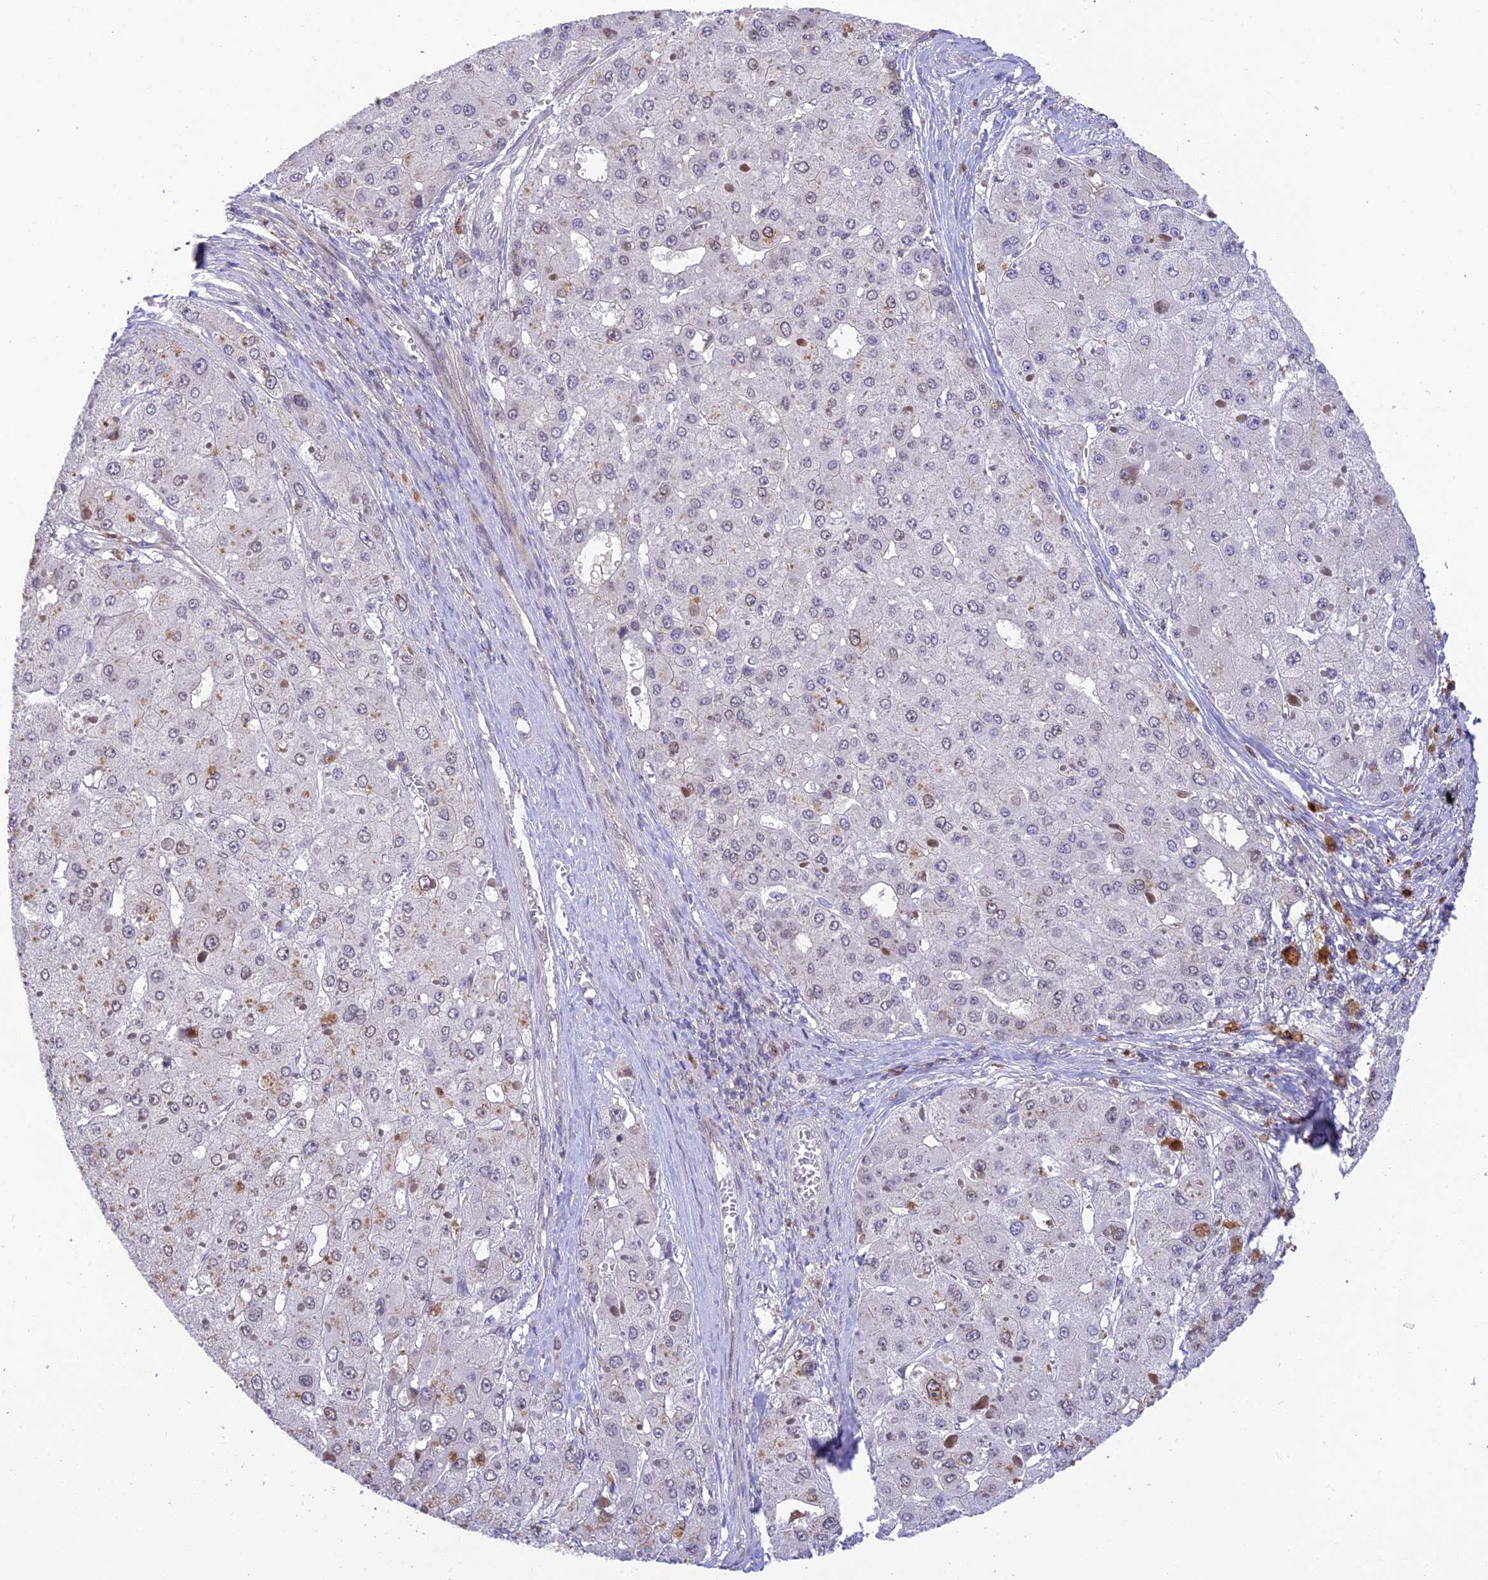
{"staining": {"intensity": "weak", "quantity": "<25%", "location": "nuclear"}, "tissue": "liver cancer", "cell_type": "Tumor cells", "image_type": "cancer", "snomed": [{"axis": "morphology", "description": "Carcinoma, Hepatocellular, NOS"}, {"axis": "topography", "description": "Liver"}], "caption": "Immunohistochemical staining of human liver cancer (hepatocellular carcinoma) reveals no significant staining in tumor cells.", "gene": "BMT2", "patient": {"sex": "female", "age": 73}}